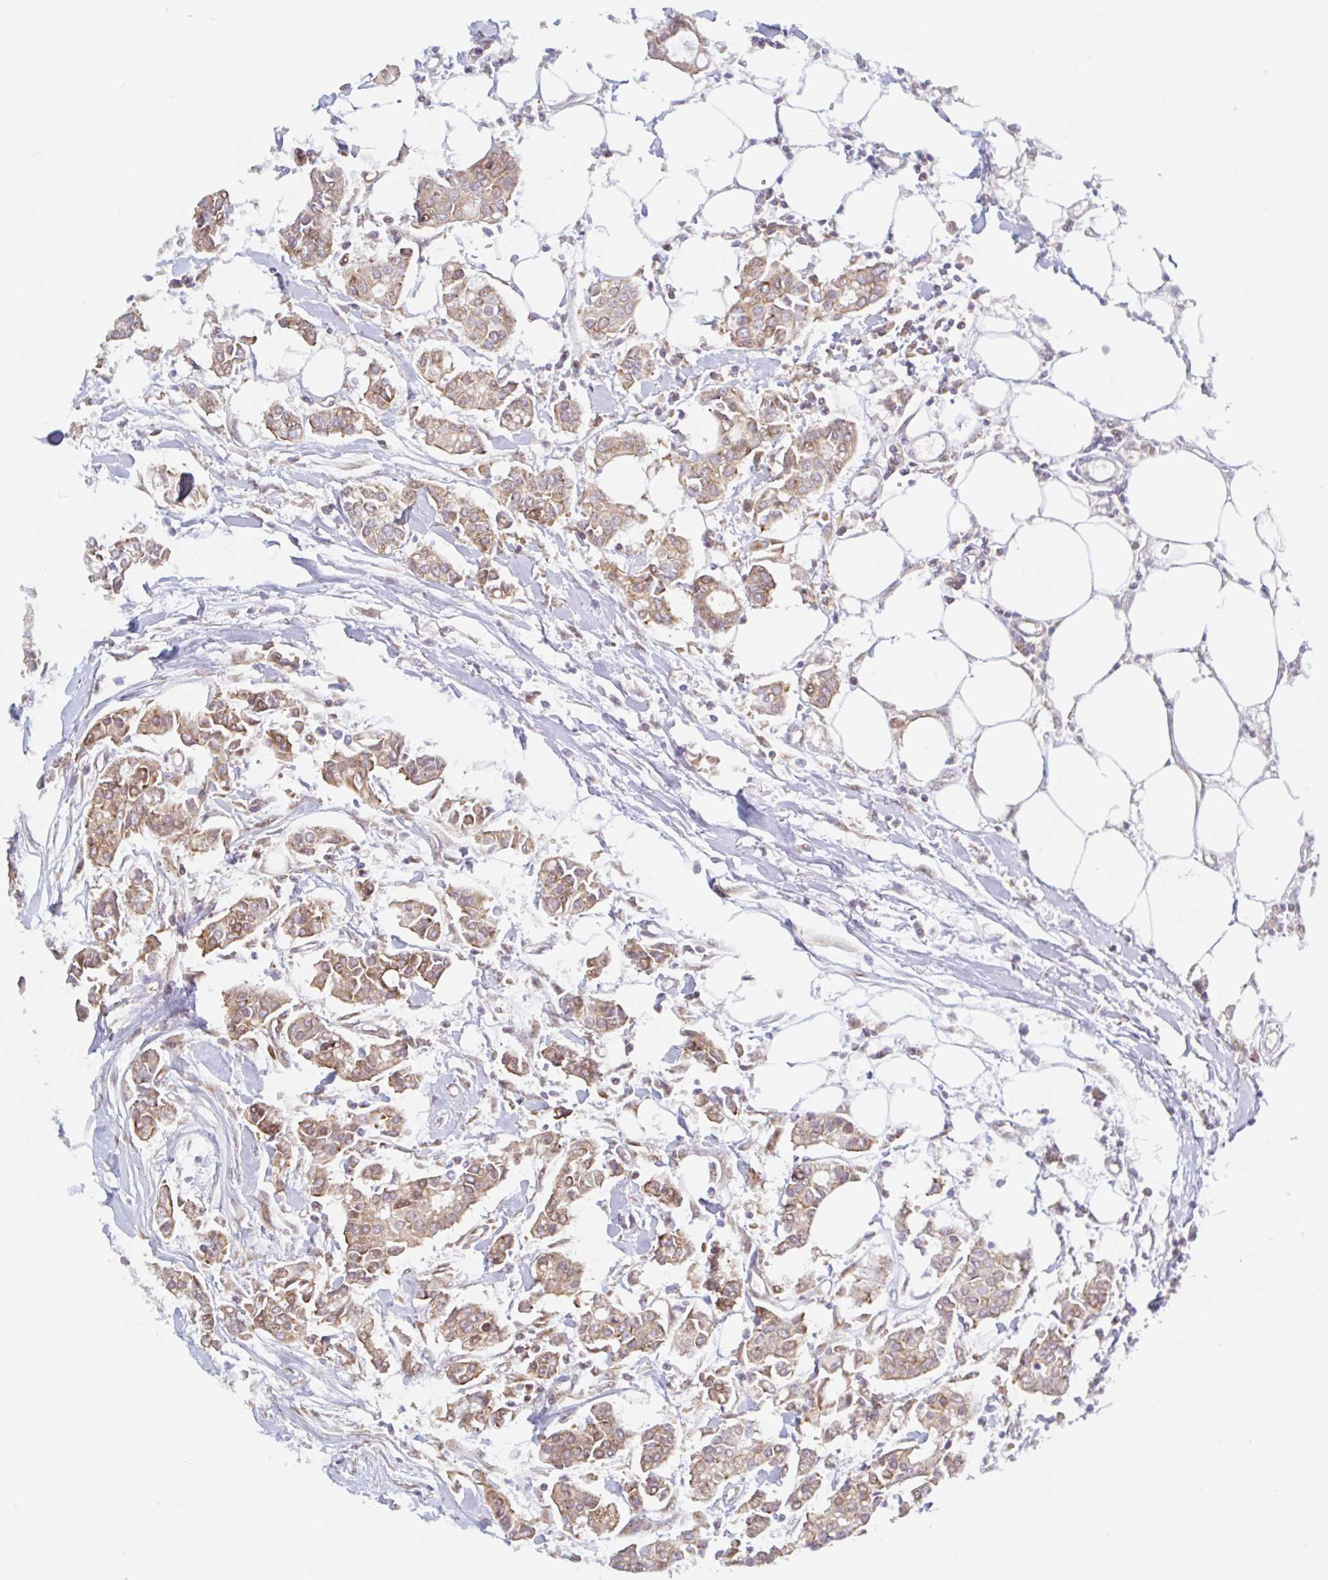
{"staining": {"intensity": "moderate", "quantity": ">75%", "location": "cytoplasmic/membranous"}, "tissue": "breast cancer", "cell_type": "Tumor cells", "image_type": "cancer", "snomed": [{"axis": "morphology", "description": "Duct carcinoma"}, {"axis": "topography", "description": "Breast"}], "caption": "An image of breast cancer (intraductal carcinoma) stained for a protein shows moderate cytoplasmic/membranous brown staining in tumor cells.", "gene": "TBPL2", "patient": {"sex": "female", "age": 84}}